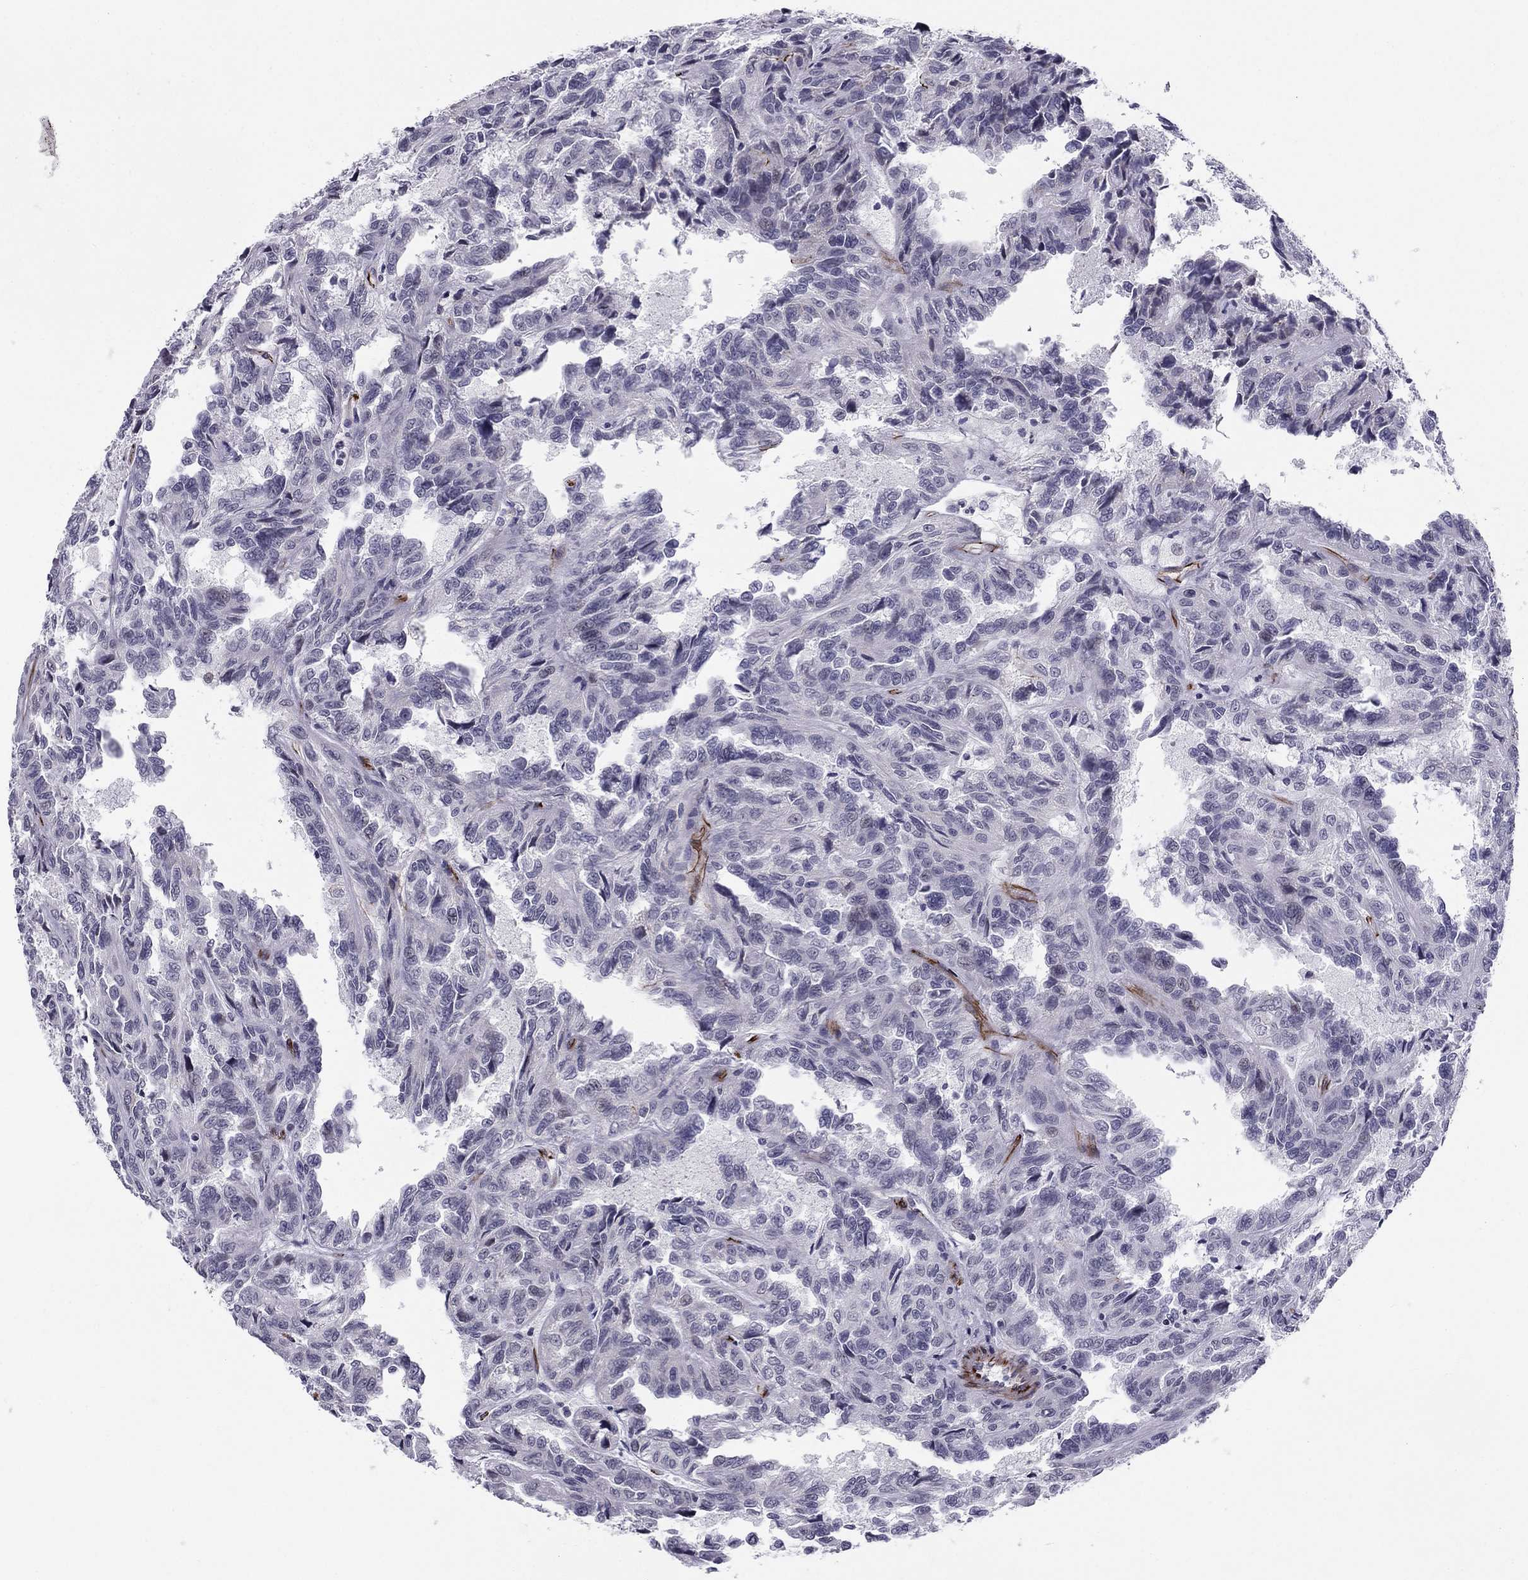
{"staining": {"intensity": "negative", "quantity": "none", "location": "none"}, "tissue": "renal cancer", "cell_type": "Tumor cells", "image_type": "cancer", "snomed": [{"axis": "morphology", "description": "Adenocarcinoma, NOS"}, {"axis": "topography", "description": "Kidney"}], "caption": "DAB immunohistochemical staining of renal adenocarcinoma reveals no significant positivity in tumor cells.", "gene": "ANKS4B", "patient": {"sex": "male", "age": 79}}